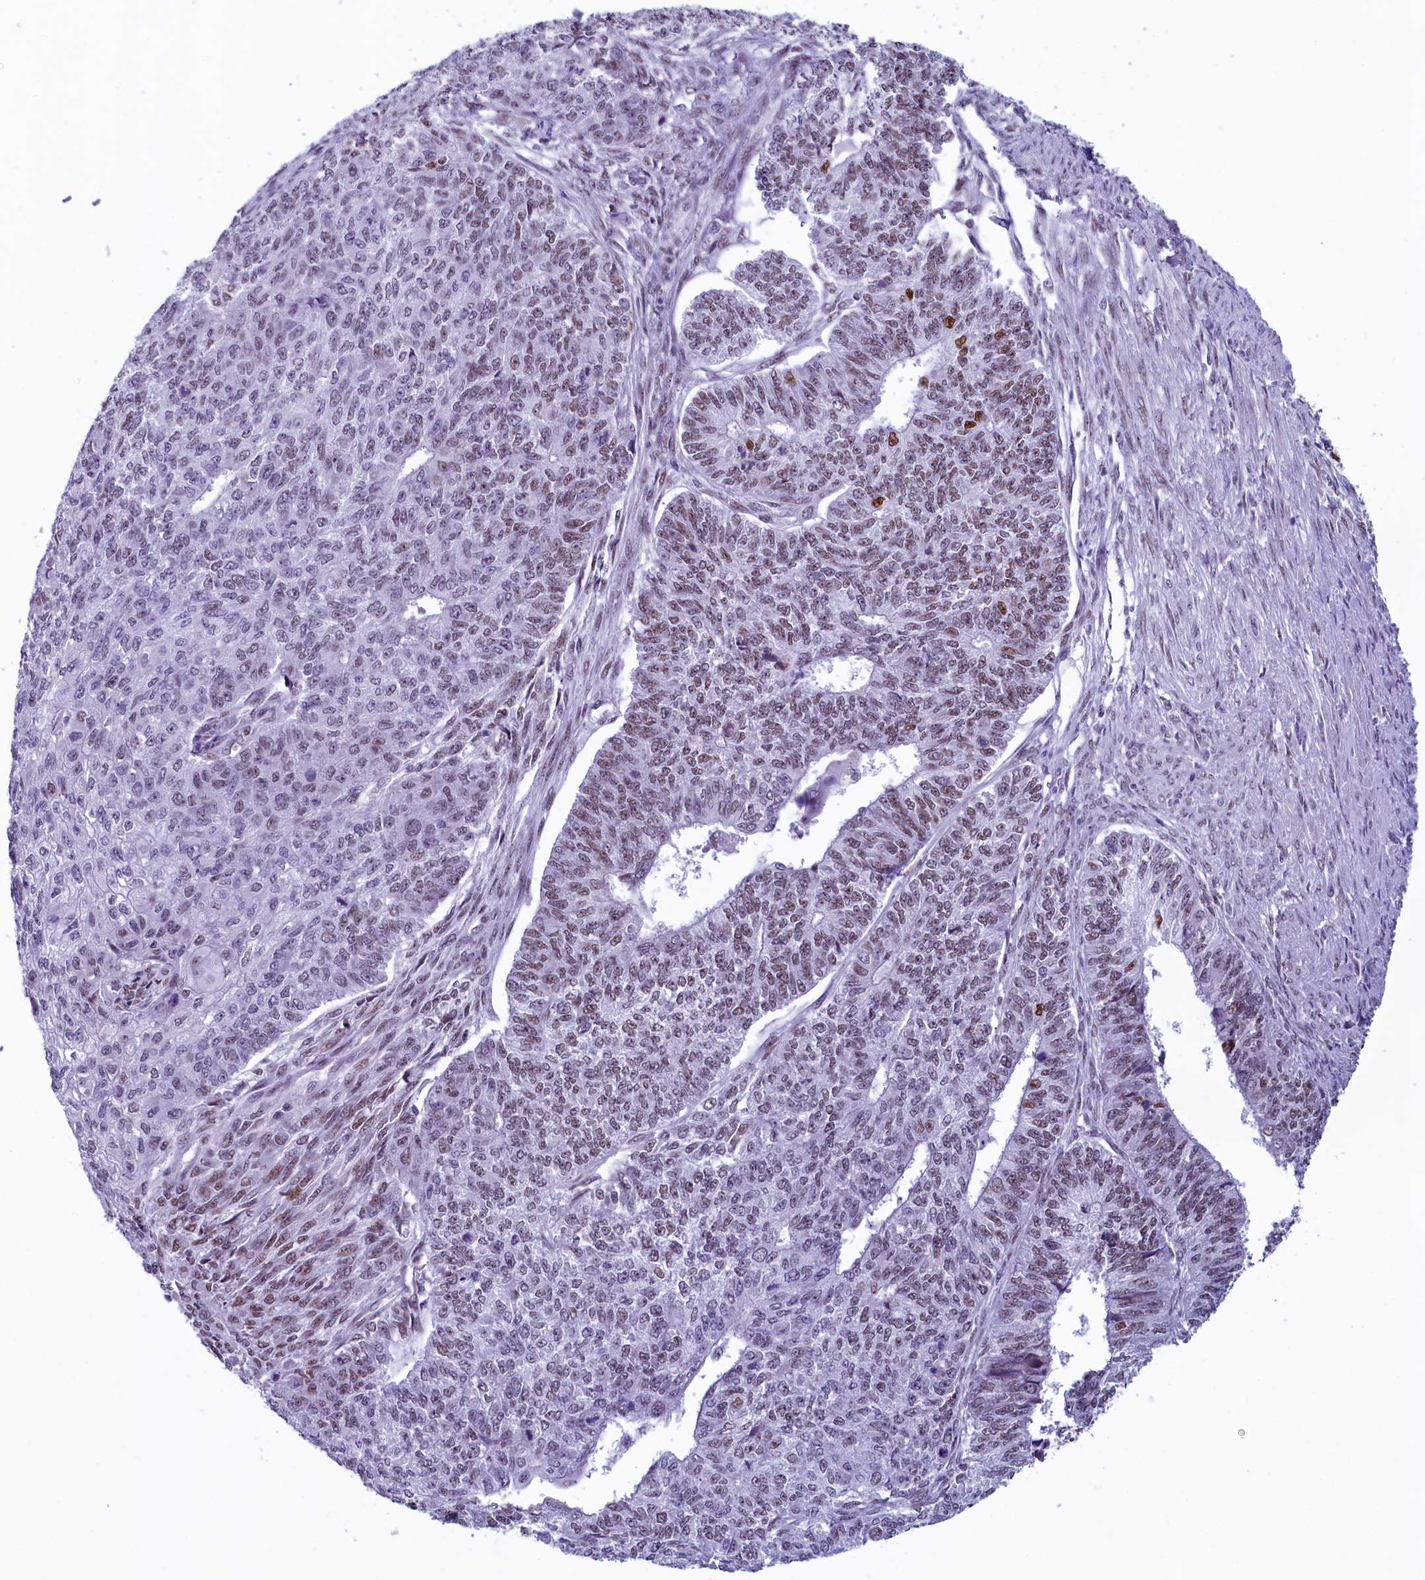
{"staining": {"intensity": "weak", "quantity": "25%-75%", "location": "nuclear"}, "tissue": "endometrial cancer", "cell_type": "Tumor cells", "image_type": "cancer", "snomed": [{"axis": "morphology", "description": "Adenocarcinoma, NOS"}, {"axis": "topography", "description": "Endometrium"}], "caption": "Immunohistochemical staining of human endometrial cancer (adenocarcinoma) shows low levels of weak nuclear positivity in about 25%-75% of tumor cells. (IHC, brightfield microscopy, high magnification).", "gene": "SUGP2", "patient": {"sex": "female", "age": 32}}